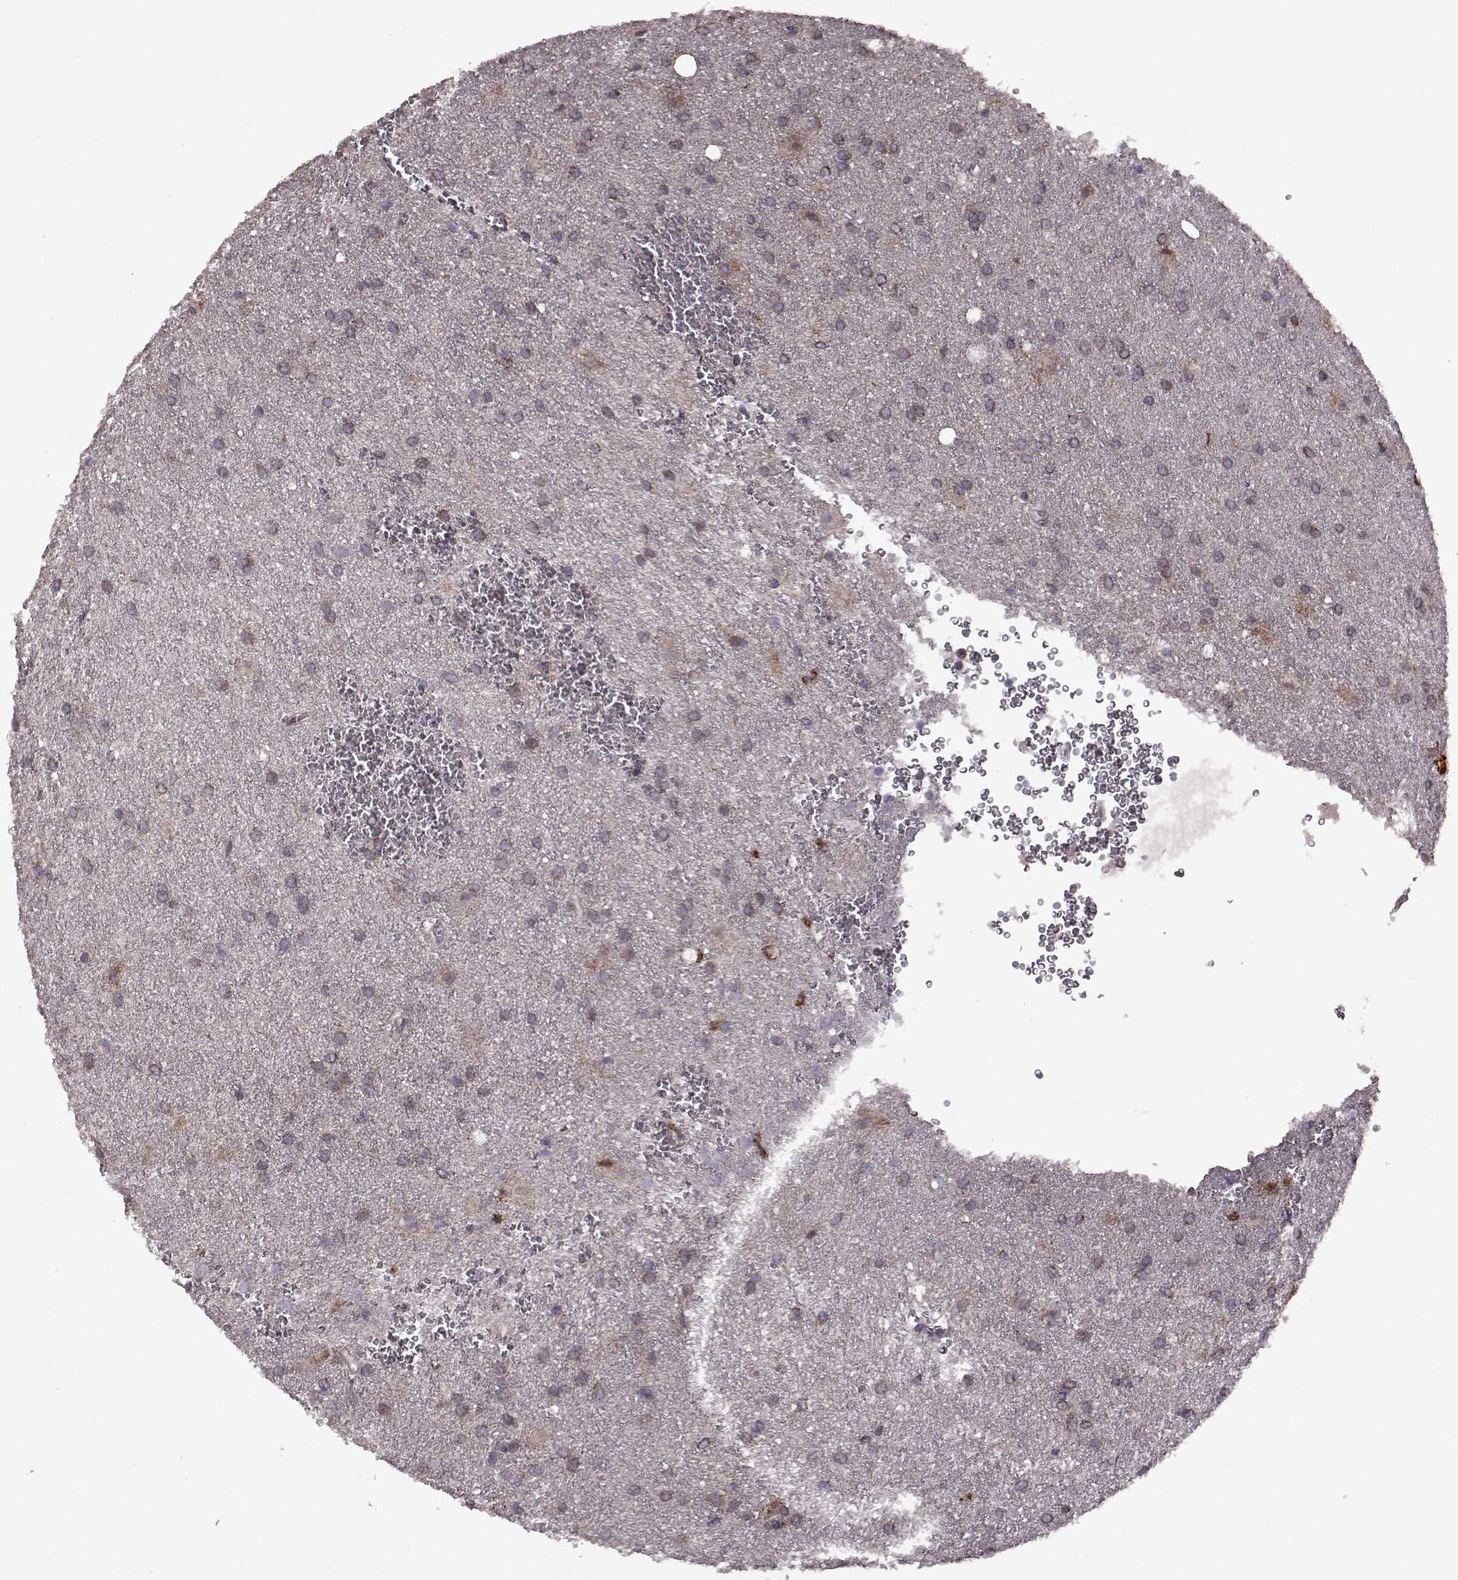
{"staining": {"intensity": "negative", "quantity": "none", "location": "none"}, "tissue": "glioma", "cell_type": "Tumor cells", "image_type": "cancer", "snomed": [{"axis": "morphology", "description": "Glioma, malignant, Low grade"}, {"axis": "topography", "description": "Brain"}], "caption": "Immunohistochemistry (IHC) of human glioma demonstrates no expression in tumor cells.", "gene": "TRMU", "patient": {"sex": "male", "age": 58}}